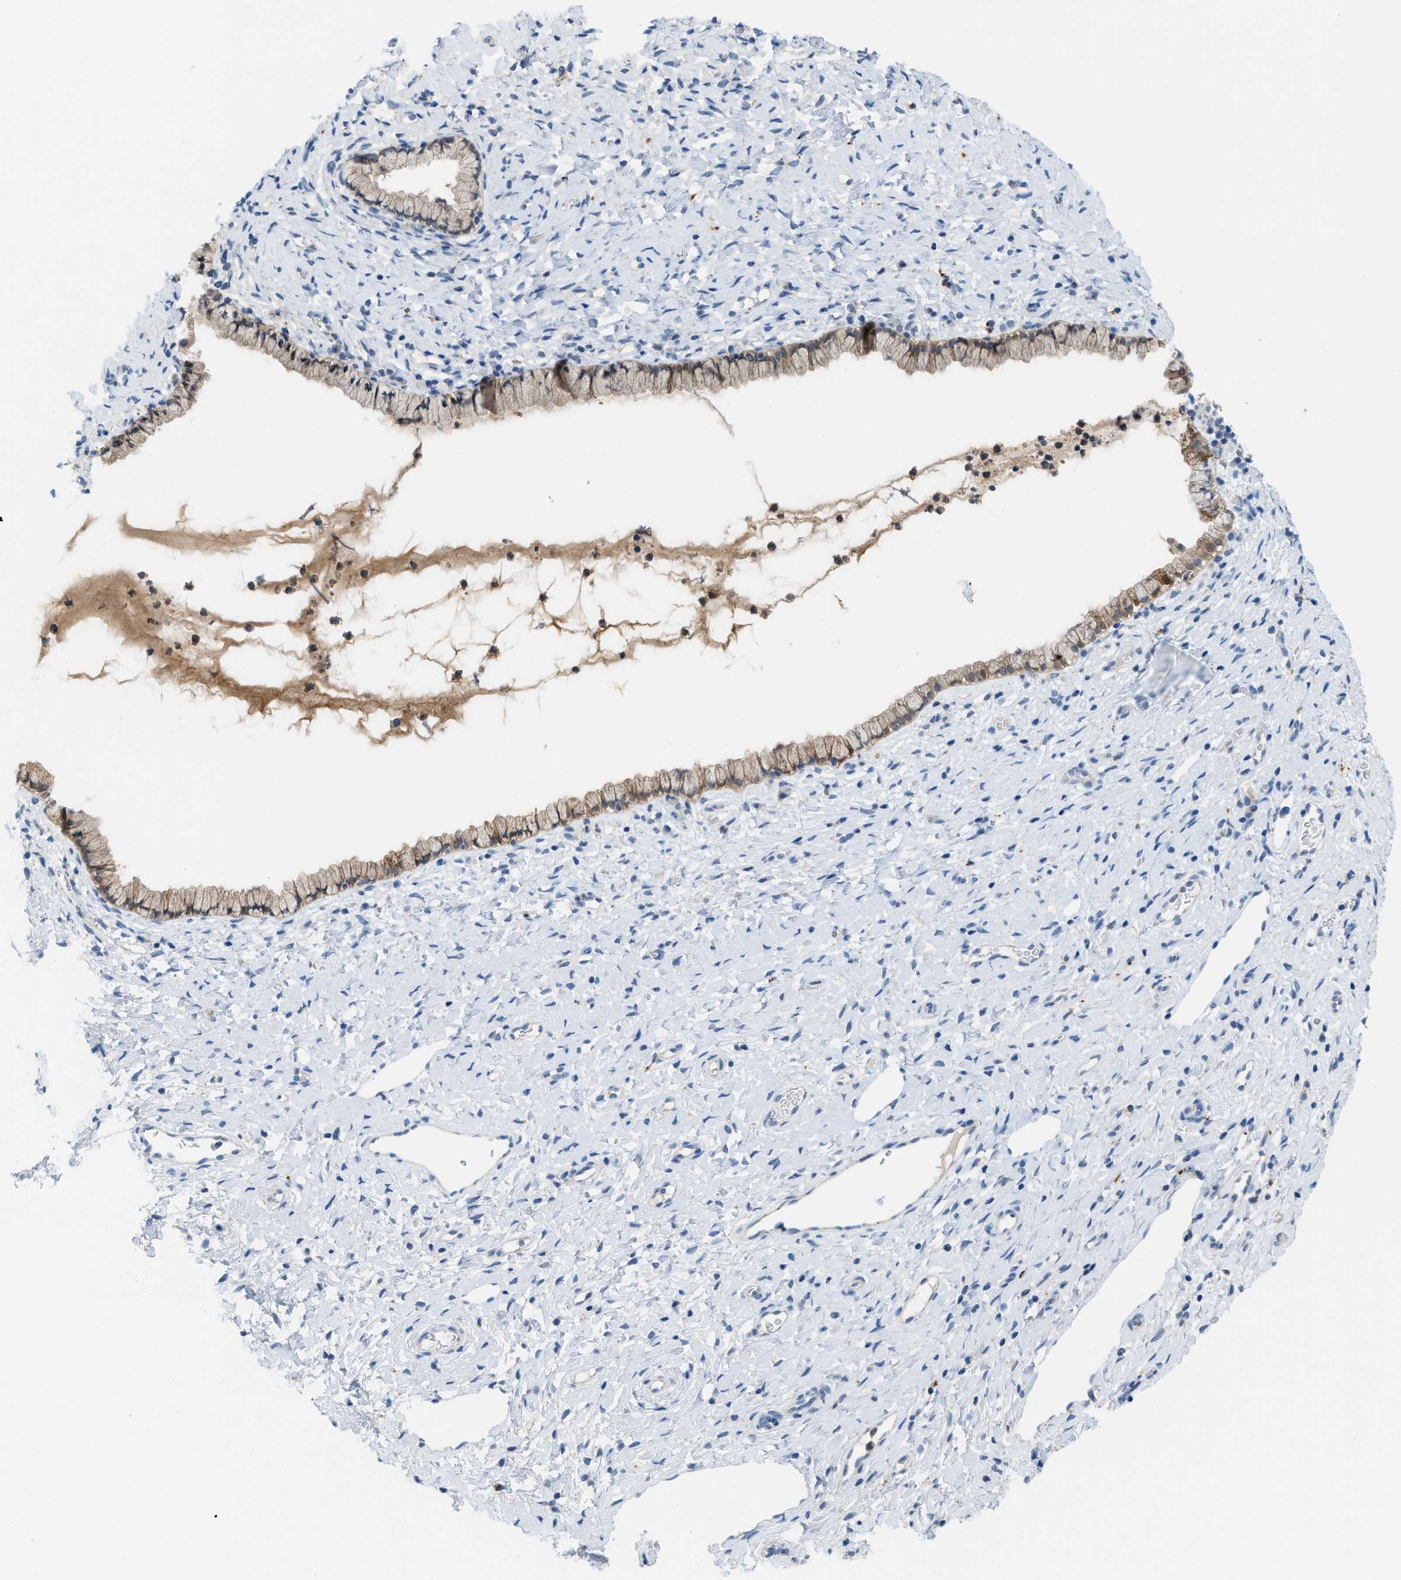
{"staining": {"intensity": "moderate", "quantity": ">75%", "location": "cytoplasmic/membranous"}, "tissue": "cervix", "cell_type": "Glandular cells", "image_type": "normal", "snomed": [{"axis": "morphology", "description": "Normal tissue, NOS"}, {"axis": "topography", "description": "Cervix"}], "caption": "IHC image of unremarkable cervix: cervix stained using immunohistochemistry reveals medium levels of moderate protein expression localized specifically in the cytoplasmic/membranous of glandular cells, appearing as a cytoplasmic/membranous brown color.", "gene": "CSTB", "patient": {"sex": "female", "age": 72}}